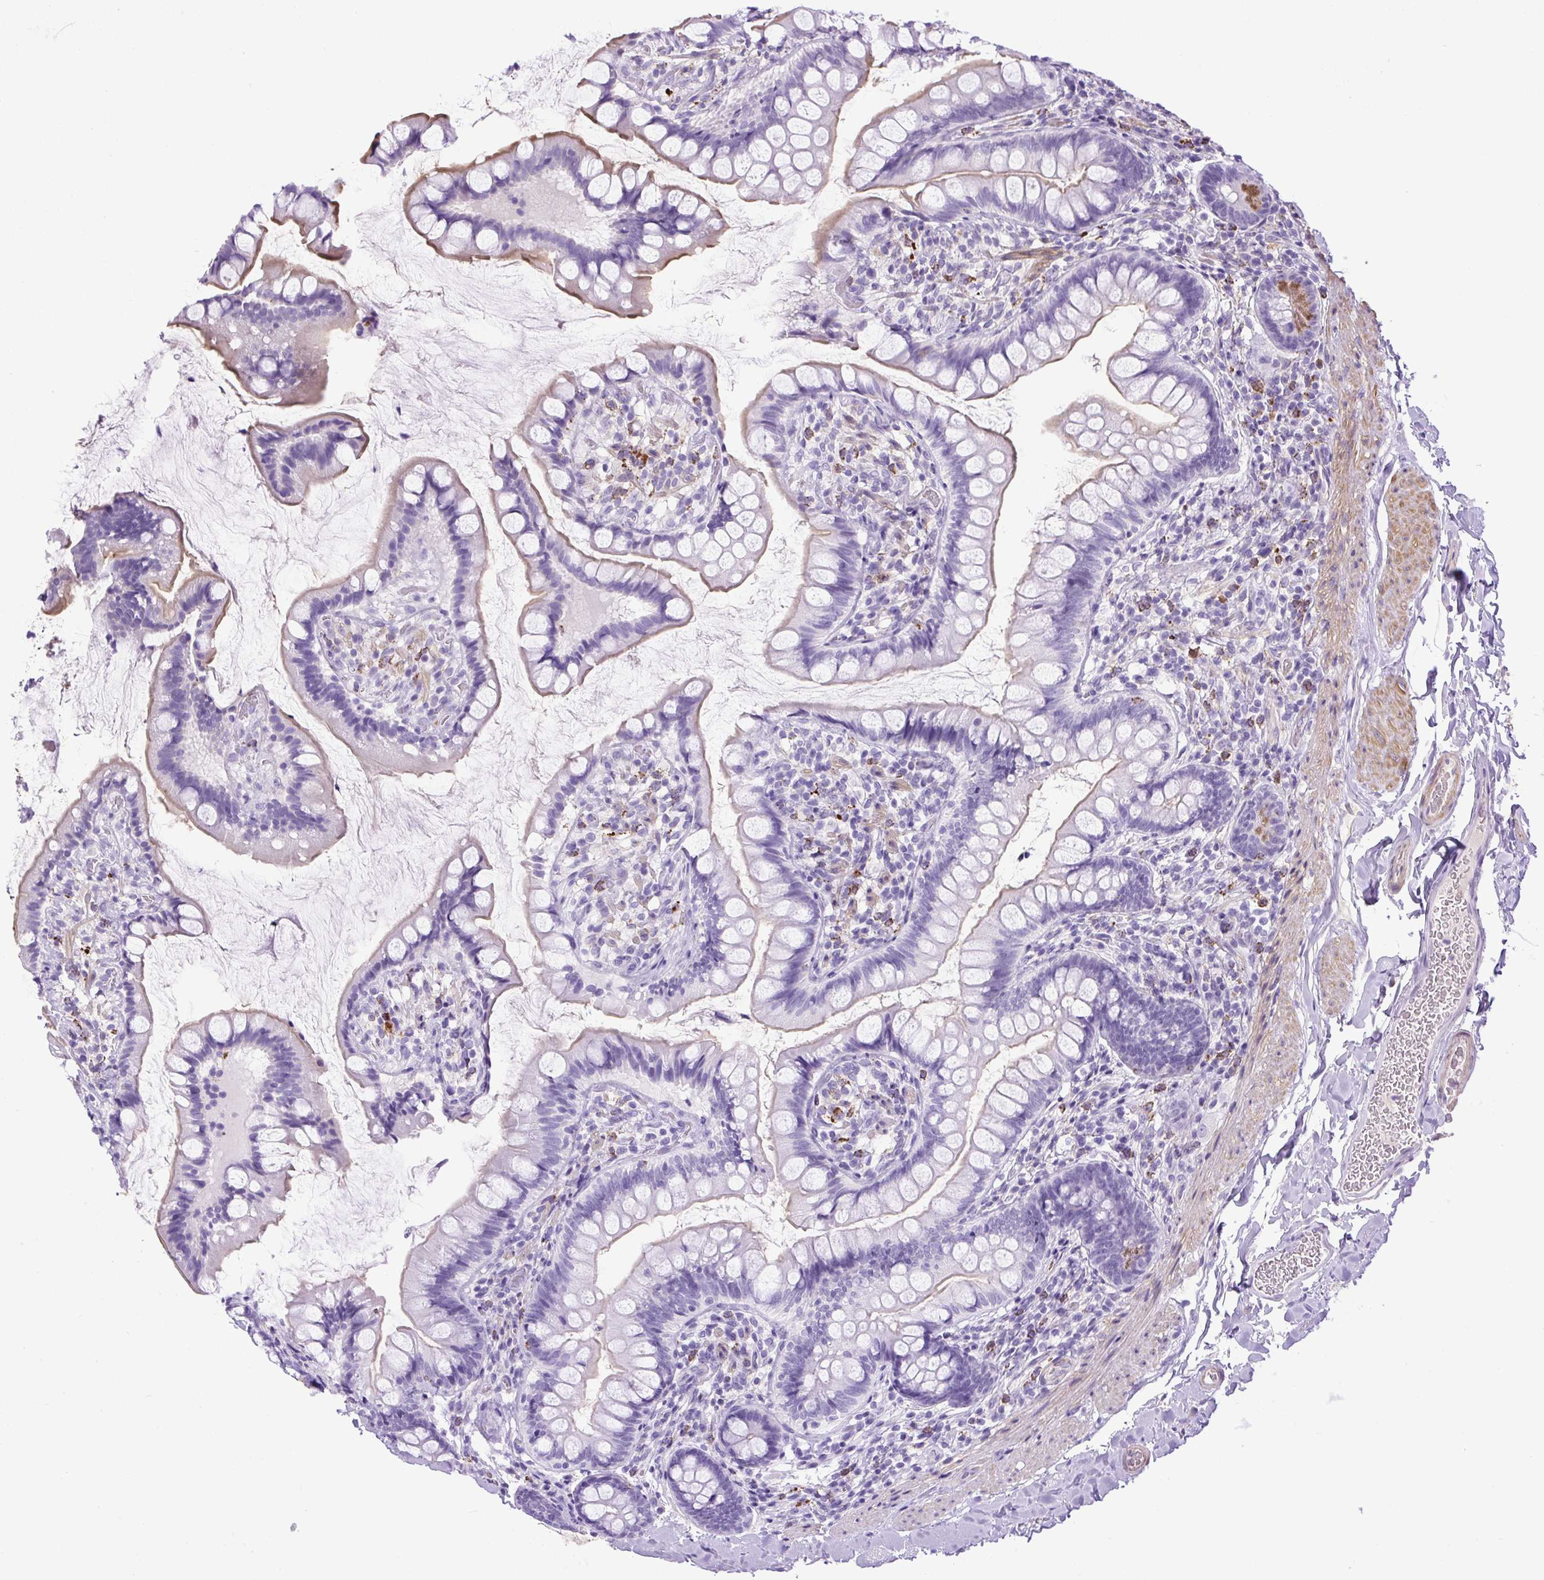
{"staining": {"intensity": "weak", "quantity": "25%-75%", "location": "cytoplasmic/membranous"}, "tissue": "small intestine", "cell_type": "Glandular cells", "image_type": "normal", "snomed": [{"axis": "morphology", "description": "Normal tissue, NOS"}, {"axis": "topography", "description": "Small intestine"}], "caption": "Immunohistochemistry (IHC) staining of unremarkable small intestine, which displays low levels of weak cytoplasmic/membranous expression in approximately 25%-75% of glandular cells indicating weak cytoplasmic/membranous protein expression. The staining was performed using DAB (3,3'-diaminobenzidine) (brown) for protein detection and nuclei were counterstained in hematoxylin (blue).", "gene": "VWA7", "patient": {"sex": "male", "age": 70}}